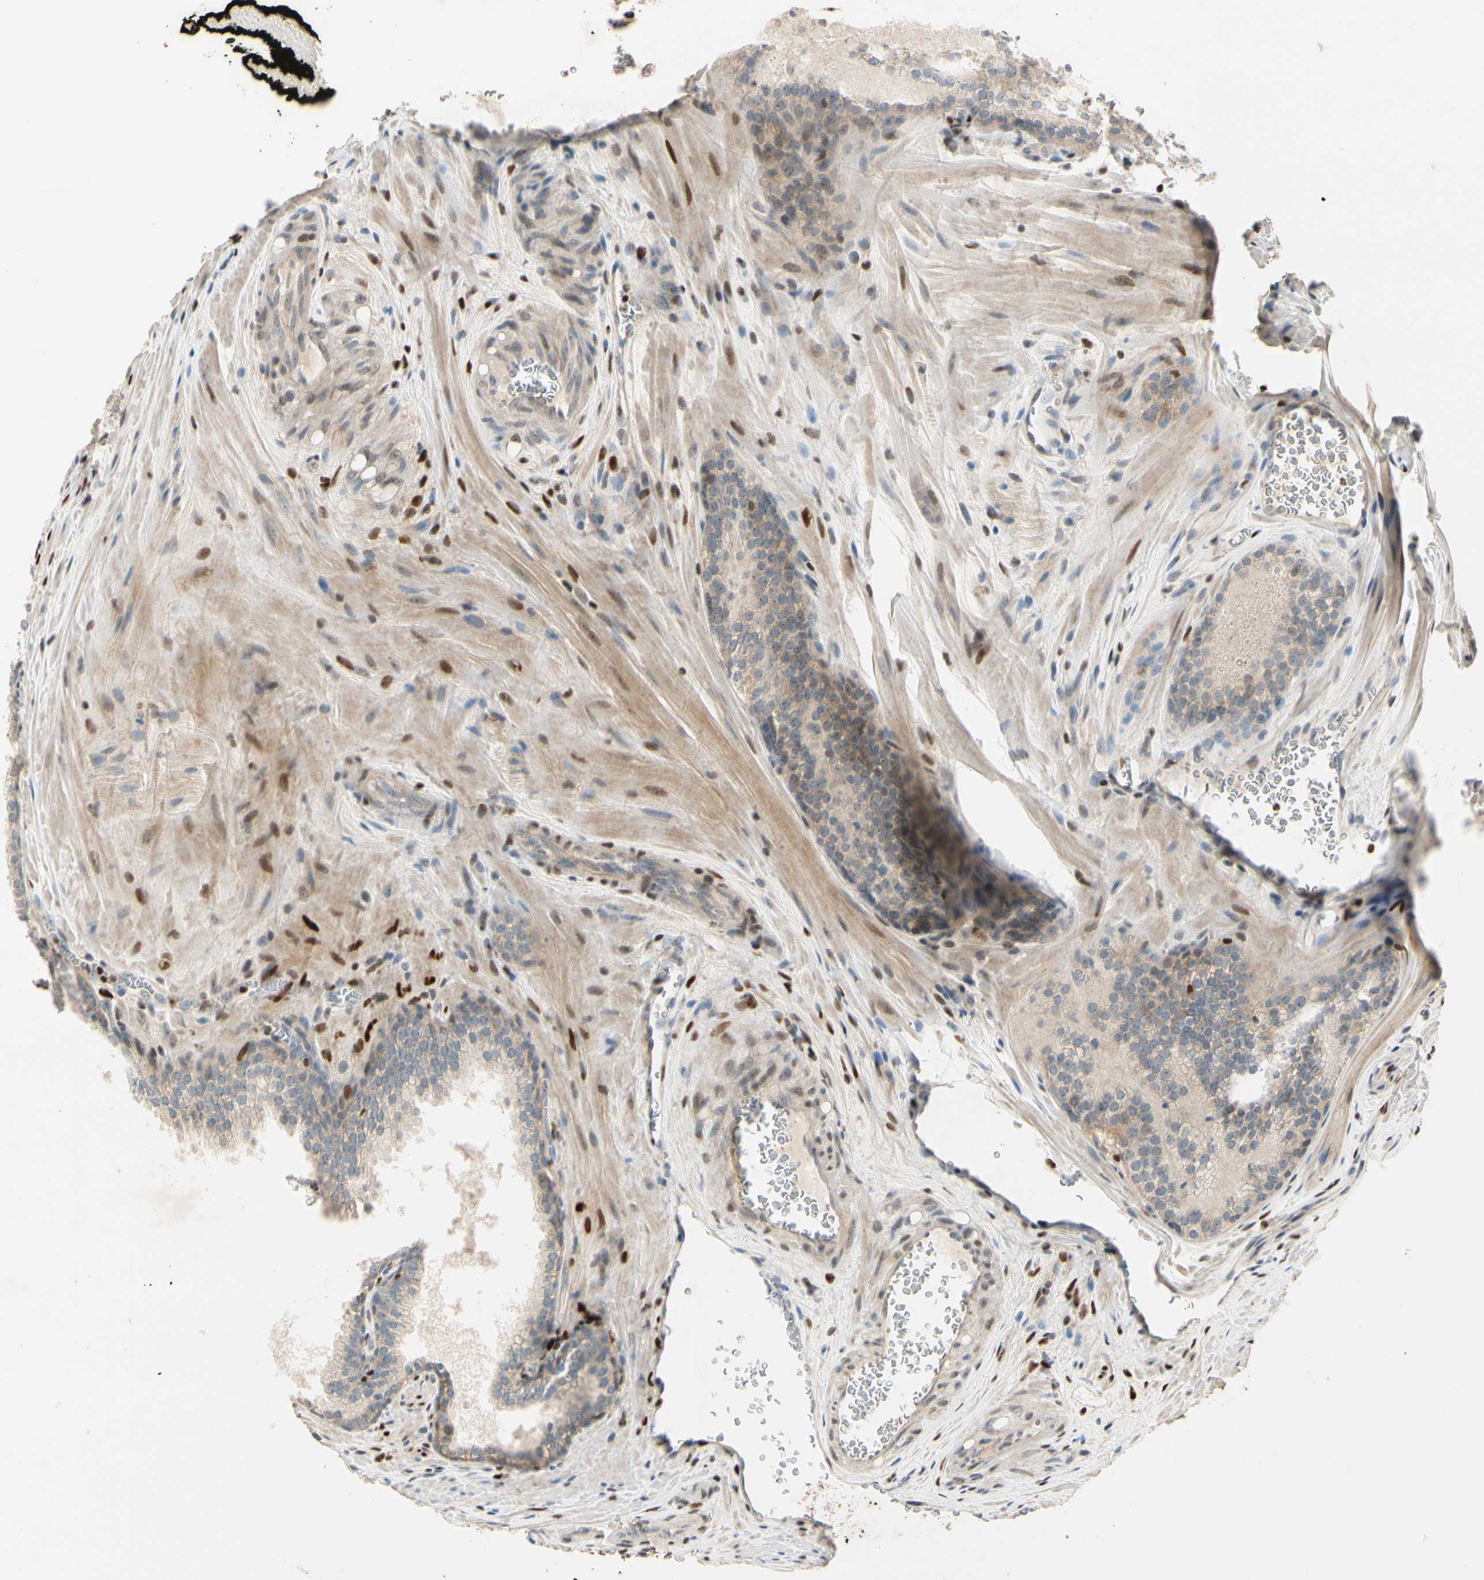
{"staining": {"intensity": "weak", "quantity": ">75%", "location": "cytoplasmic/membranous"}, "tissue": "prostate cancer", "cell_type": "Tumor cells", "image_type": "cancer", "snomed": [{"axis": "morphology", "description": "Adenocarcinoma, Low grade"}, {"axis": "topography", "description": "Prostate"}], "caption": "The histopathology image demonstrates immunohistochemical staining of prostate low-grade adenocarcinoma. There is weak cytoplasmic/membranous staining is identified in about >75% of tumor cells.", "gene": "NFYA", "patient": {"sex": "male", "age": 60}}